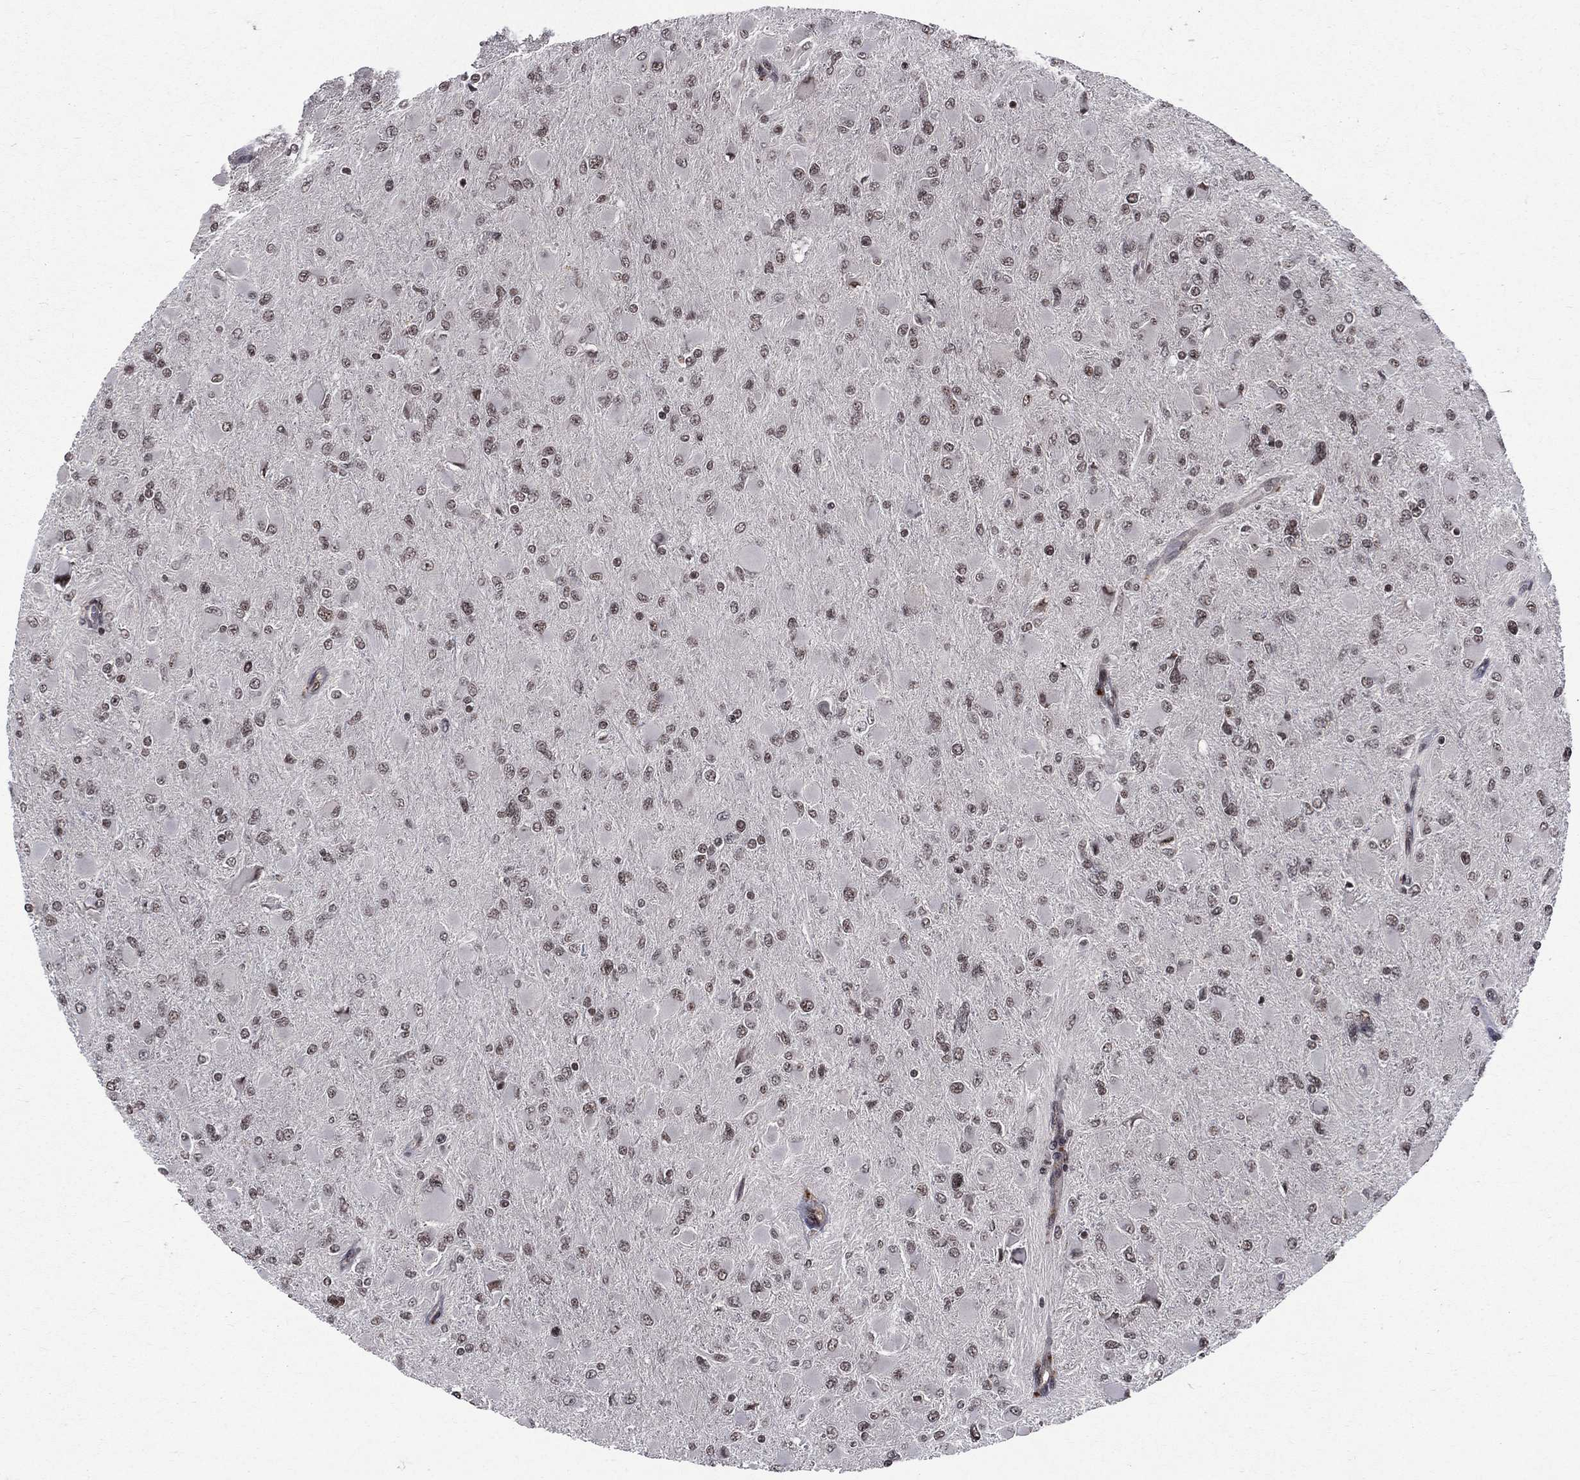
{"staining": {"intensity": "moderate", "quantity": "25%-75%", "location": "nuclear"}, "tissue": "glioma", "cell_type": "Tumor cells", "image_type": "cancer", "snomed": [{"axis": "morphology", "description": "Glioma, malignant, High grade"}, {"axis": "topography", "description": "Cerebral cortex"}], "caption": "The photomicrograph reveals a brown stain indicating the presence of a protein in the nuclear of tumor cells in glioma. (Stains: DAB (3,3'-diaminobenzidine) in brown, nuclei in blue, Microscopy: brightfield microscopy at high magnification).", "gene": "SMC3", "patient": {"sex": "female", "age": 36}}